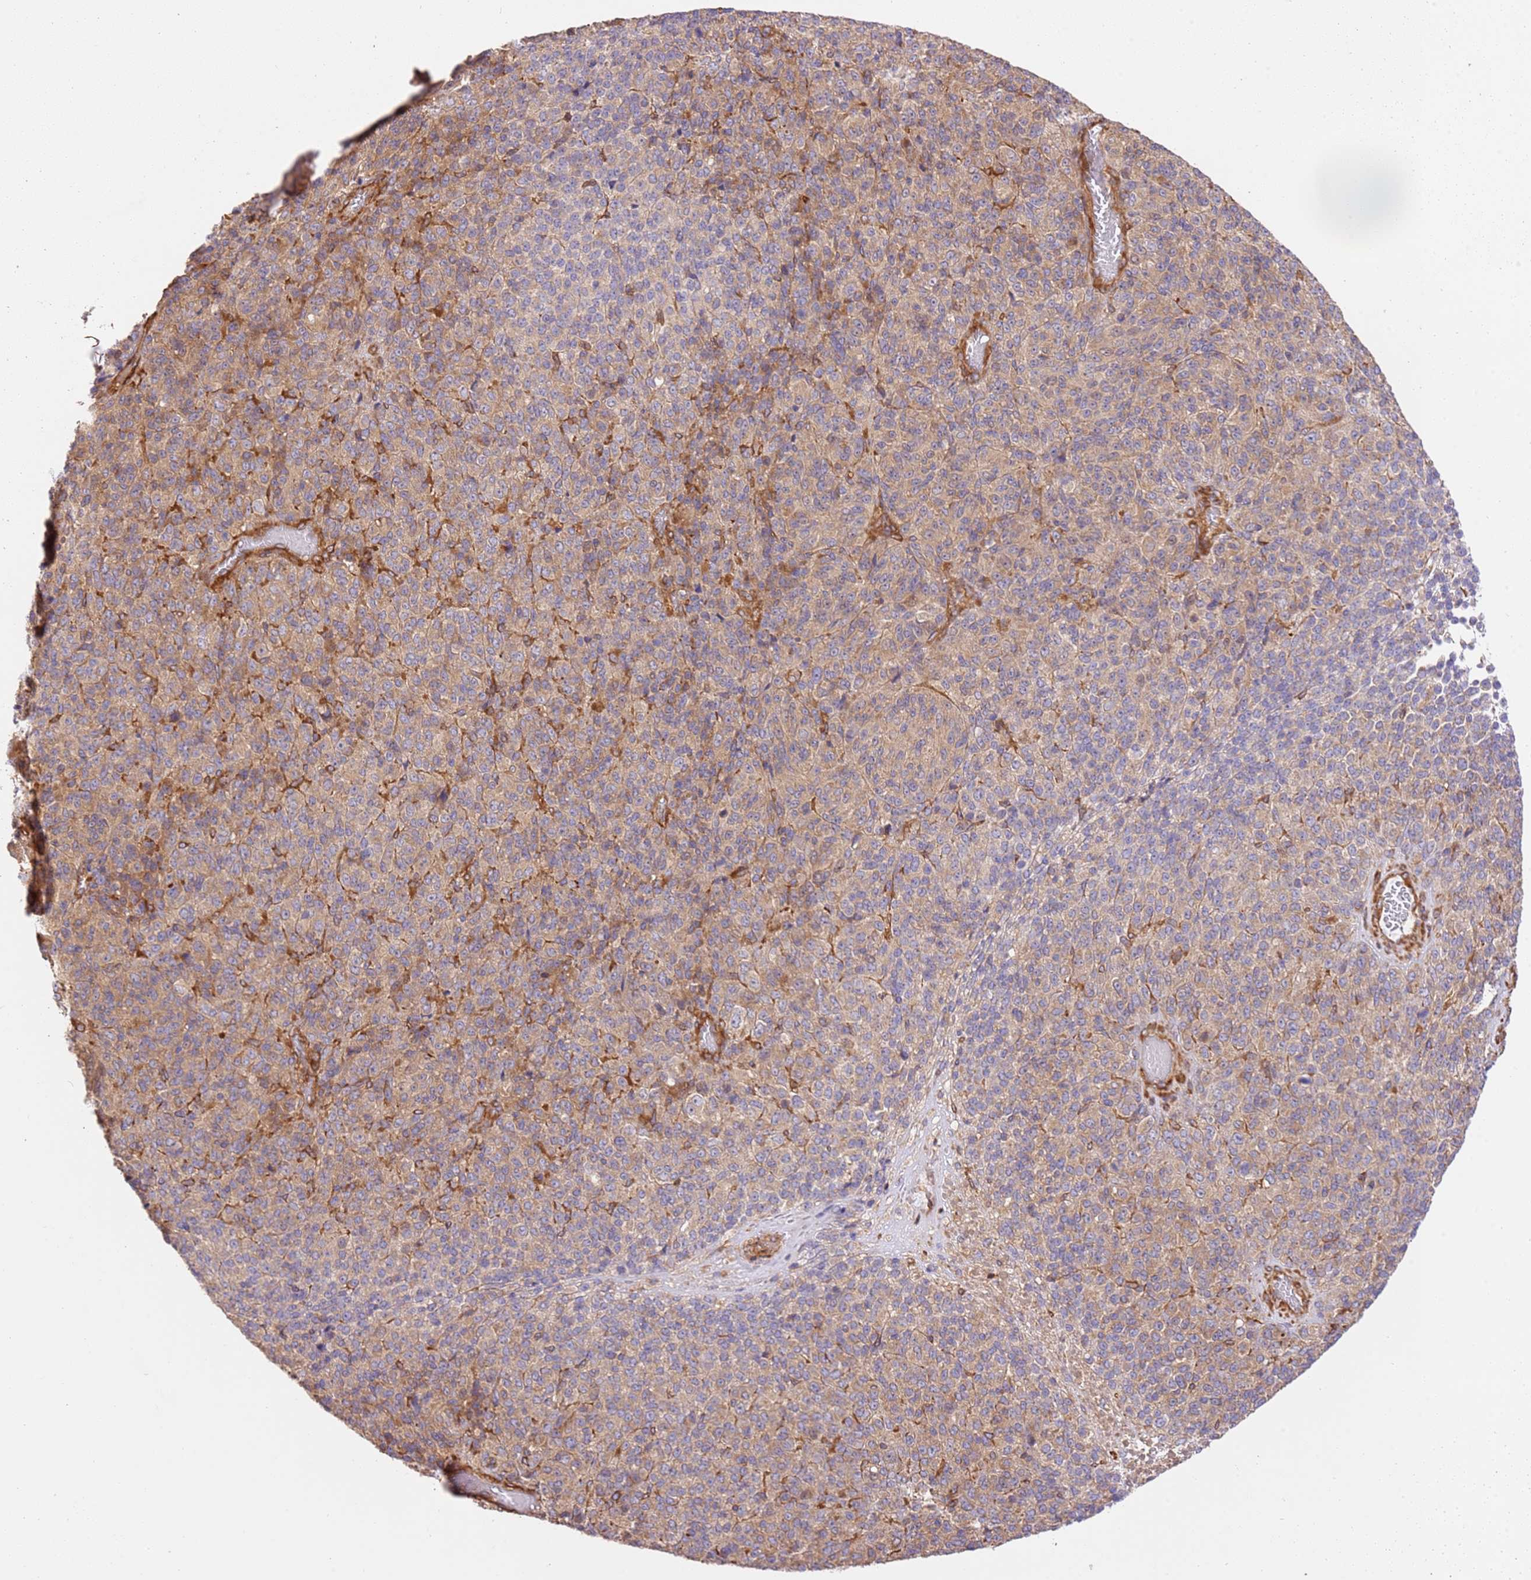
{"staining": {"intensity": "moderate", "quantity": ">75%", "location": "cytoplasmic/membranous"}, "tissue": "melanoma", "cell_type": "Tumor cells", "image_type": "cancer", "snomed": [{"axis": "morphology", "description": "Malignant melanoma, Metastatic site"}, {"axis": "topography", "description": "Brain"}], "caption": "The photomicrograph shows a brown stain indicating the presence of a protein in the cytoplasmic/membranous of tumor cells in melanoma.", "gene": "ZBTB39", "patient": {"sex": "female", "age": 56}}